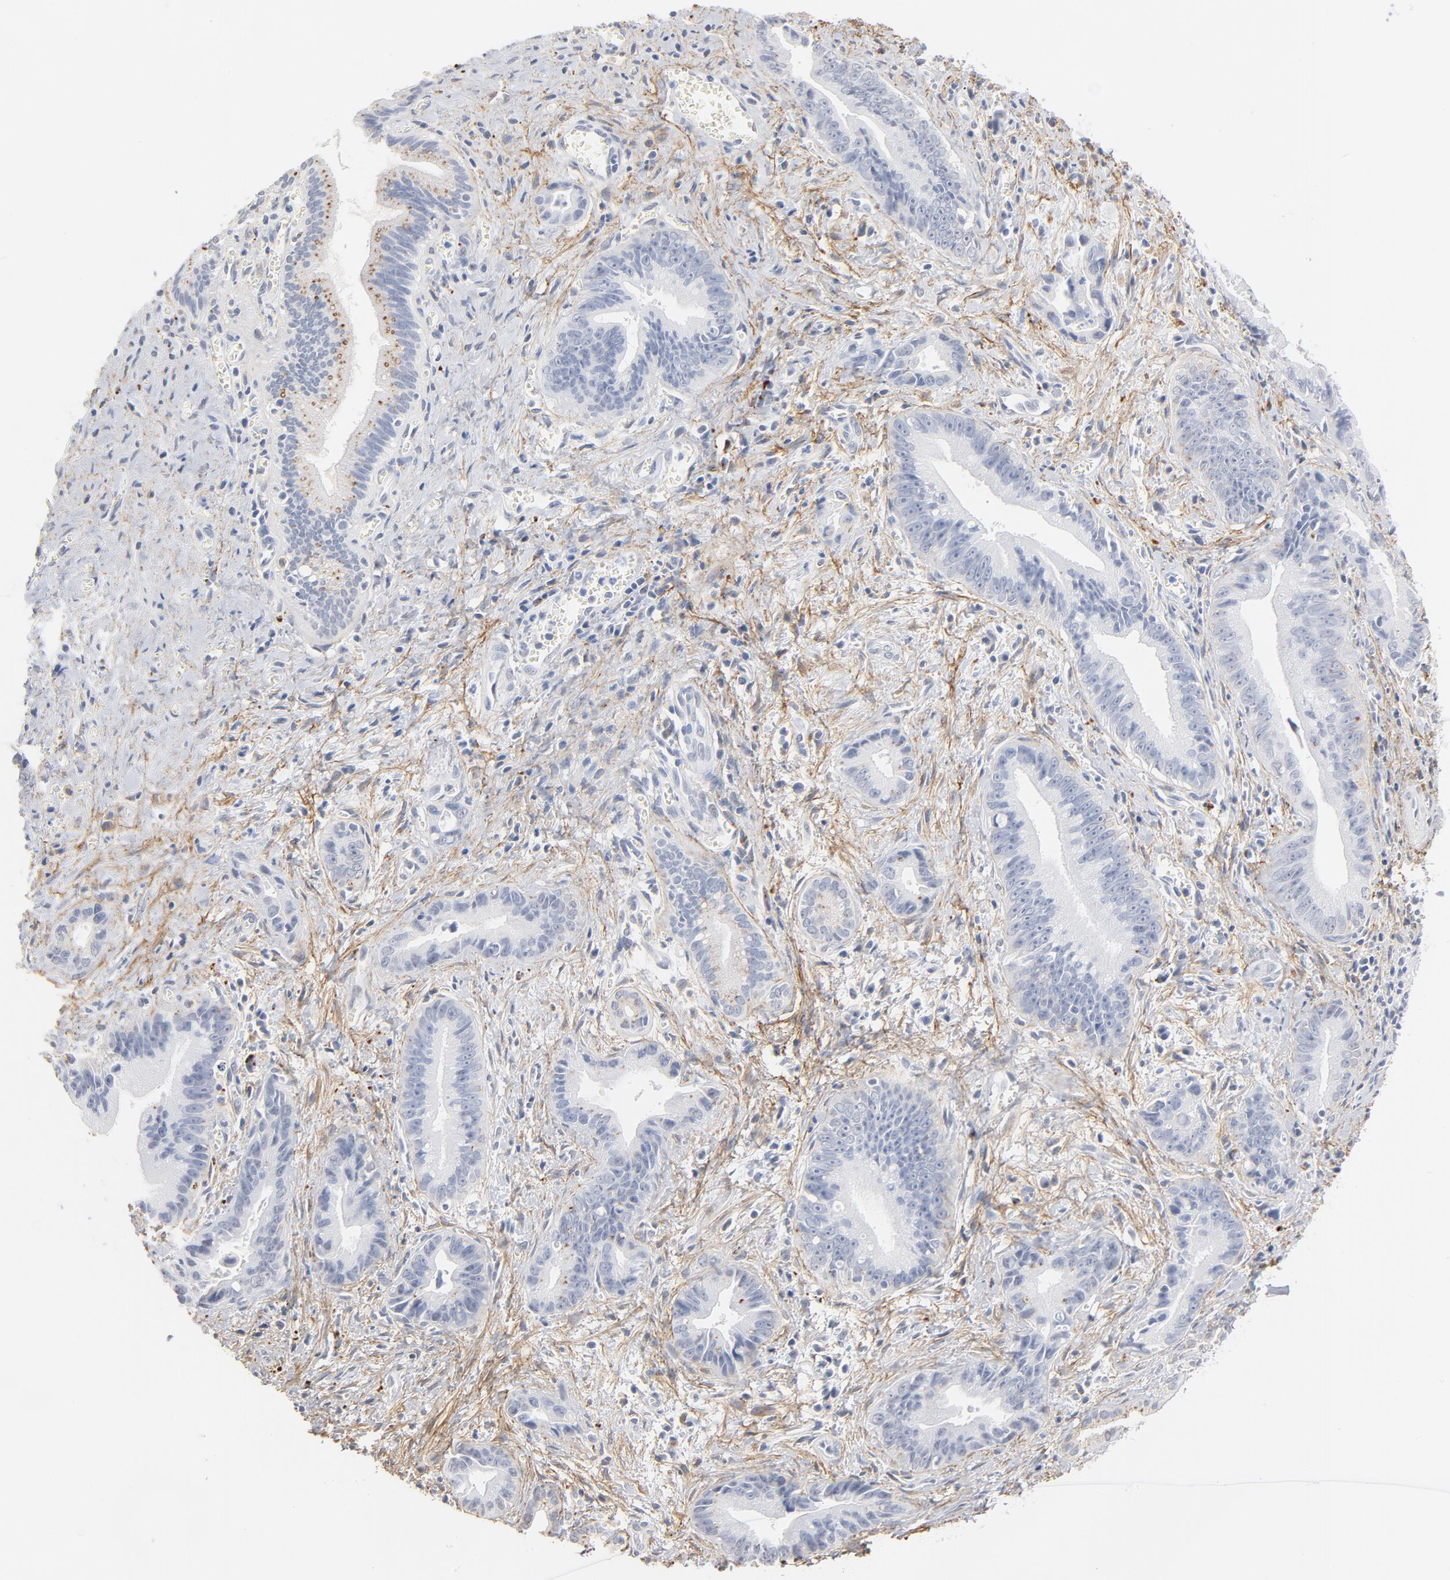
{"staining": {"intensity": "moderate", "quantity": "25%-75%", "location": "cytoplasmic/membranous"}, "tissue": "liver cancer", "cell_type": "Tumor cells", "image_type": "cancer", "snomed": [{"axis": "morphology", "description": "Cholangiocarcinoma"}, {"axis": "topography", "description": "Liver"}], "caption": "Liver cholangiocarcinoma stained with IHC displays moderate cytoplasmic/membranous staining in approximately 25%-75% of tumor cells.", "gene": "LTBP2", "patient": {"sex": "female", "age": 55}}